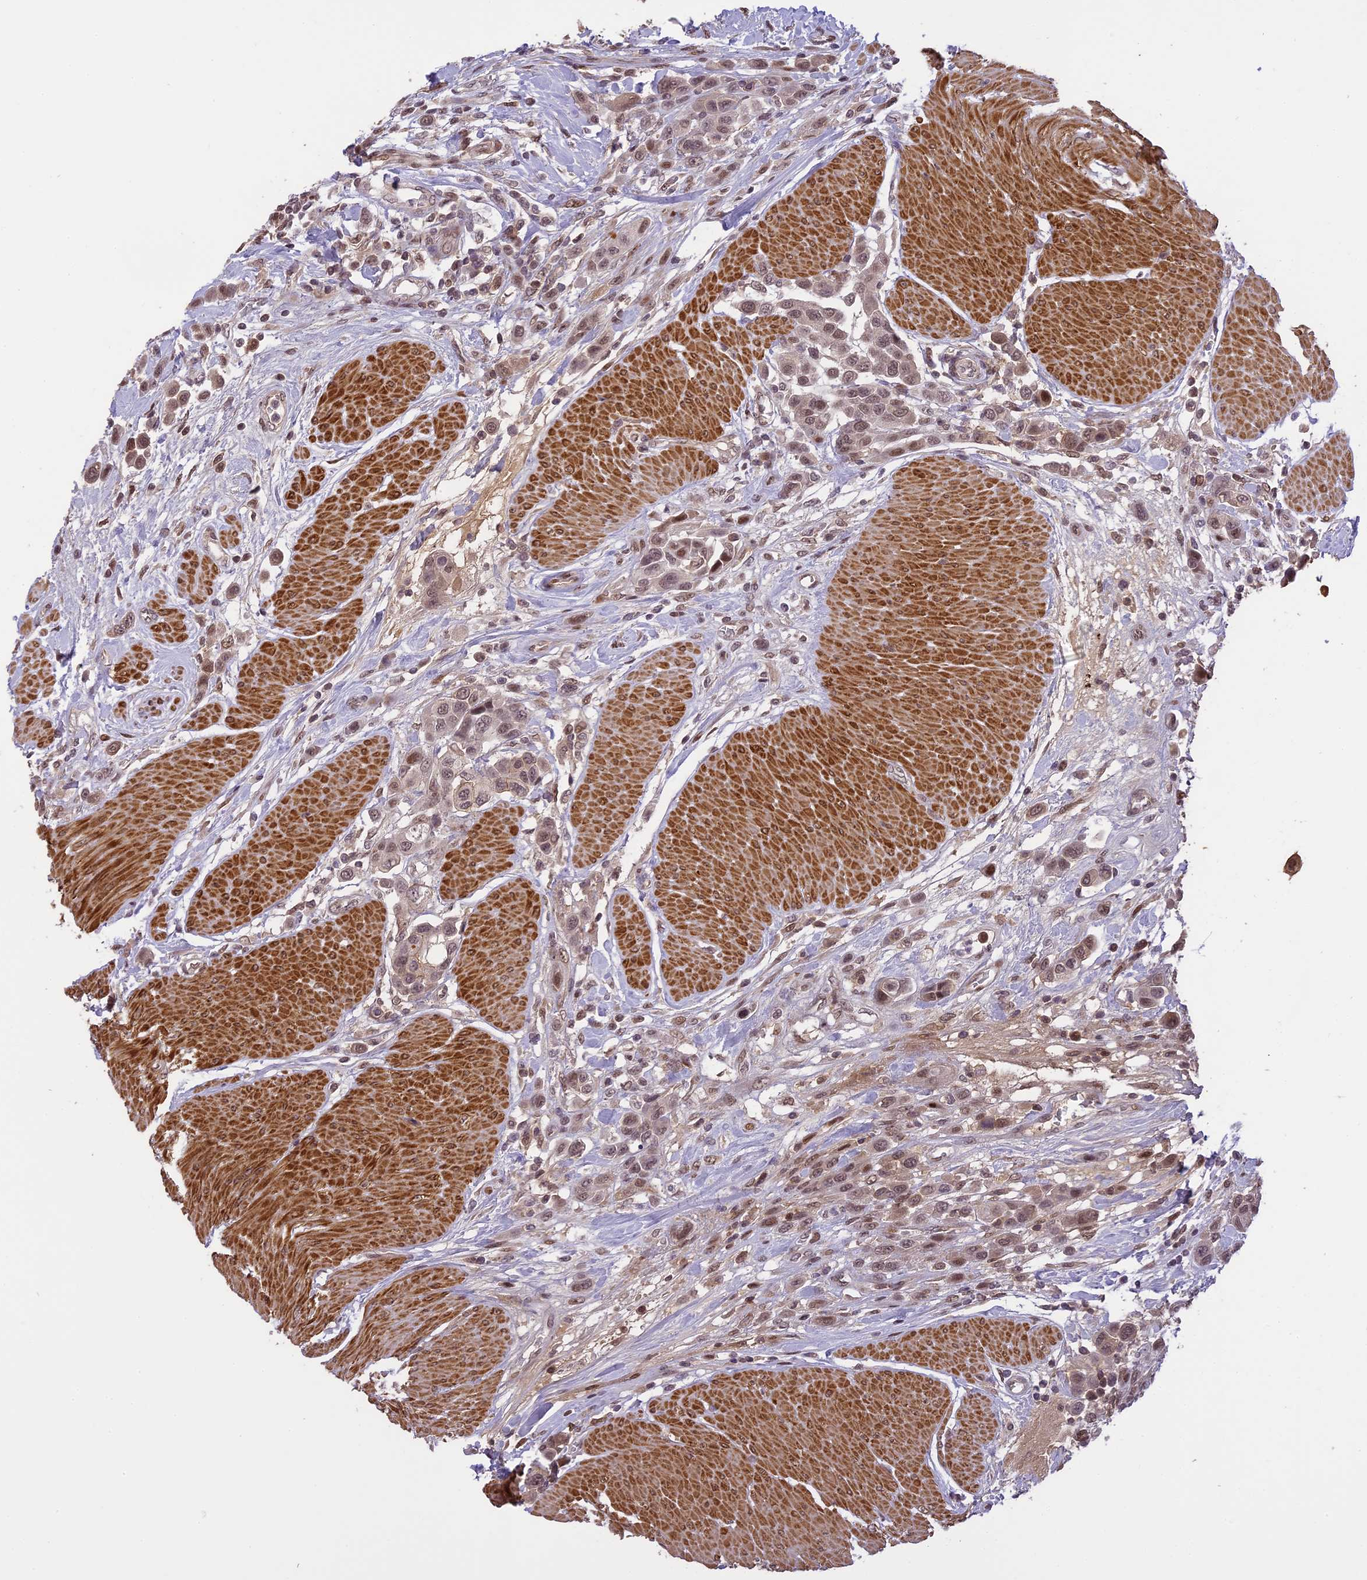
{"staining": {"intensity": "weak", "quantity": "<25%", "location": "cytoplasmic/membranous,nuclear"}, "tissue": "urothelial cancer", "cell_type": "Tumor cells", "image_type": "cancer", "snomed": [{"axis": "morphology", "description": "Urothelial carcinoma, High grade"}, {"axis": "topography", "description": "Urinary bladder"}], "caption": "This is an immunohistochemistry (IHC) image of high-grade urothelial carcinoma. There is no expression in tumor cells.", "gene": "PRELID2", "patient": {"sex": "male", "age": 50}}